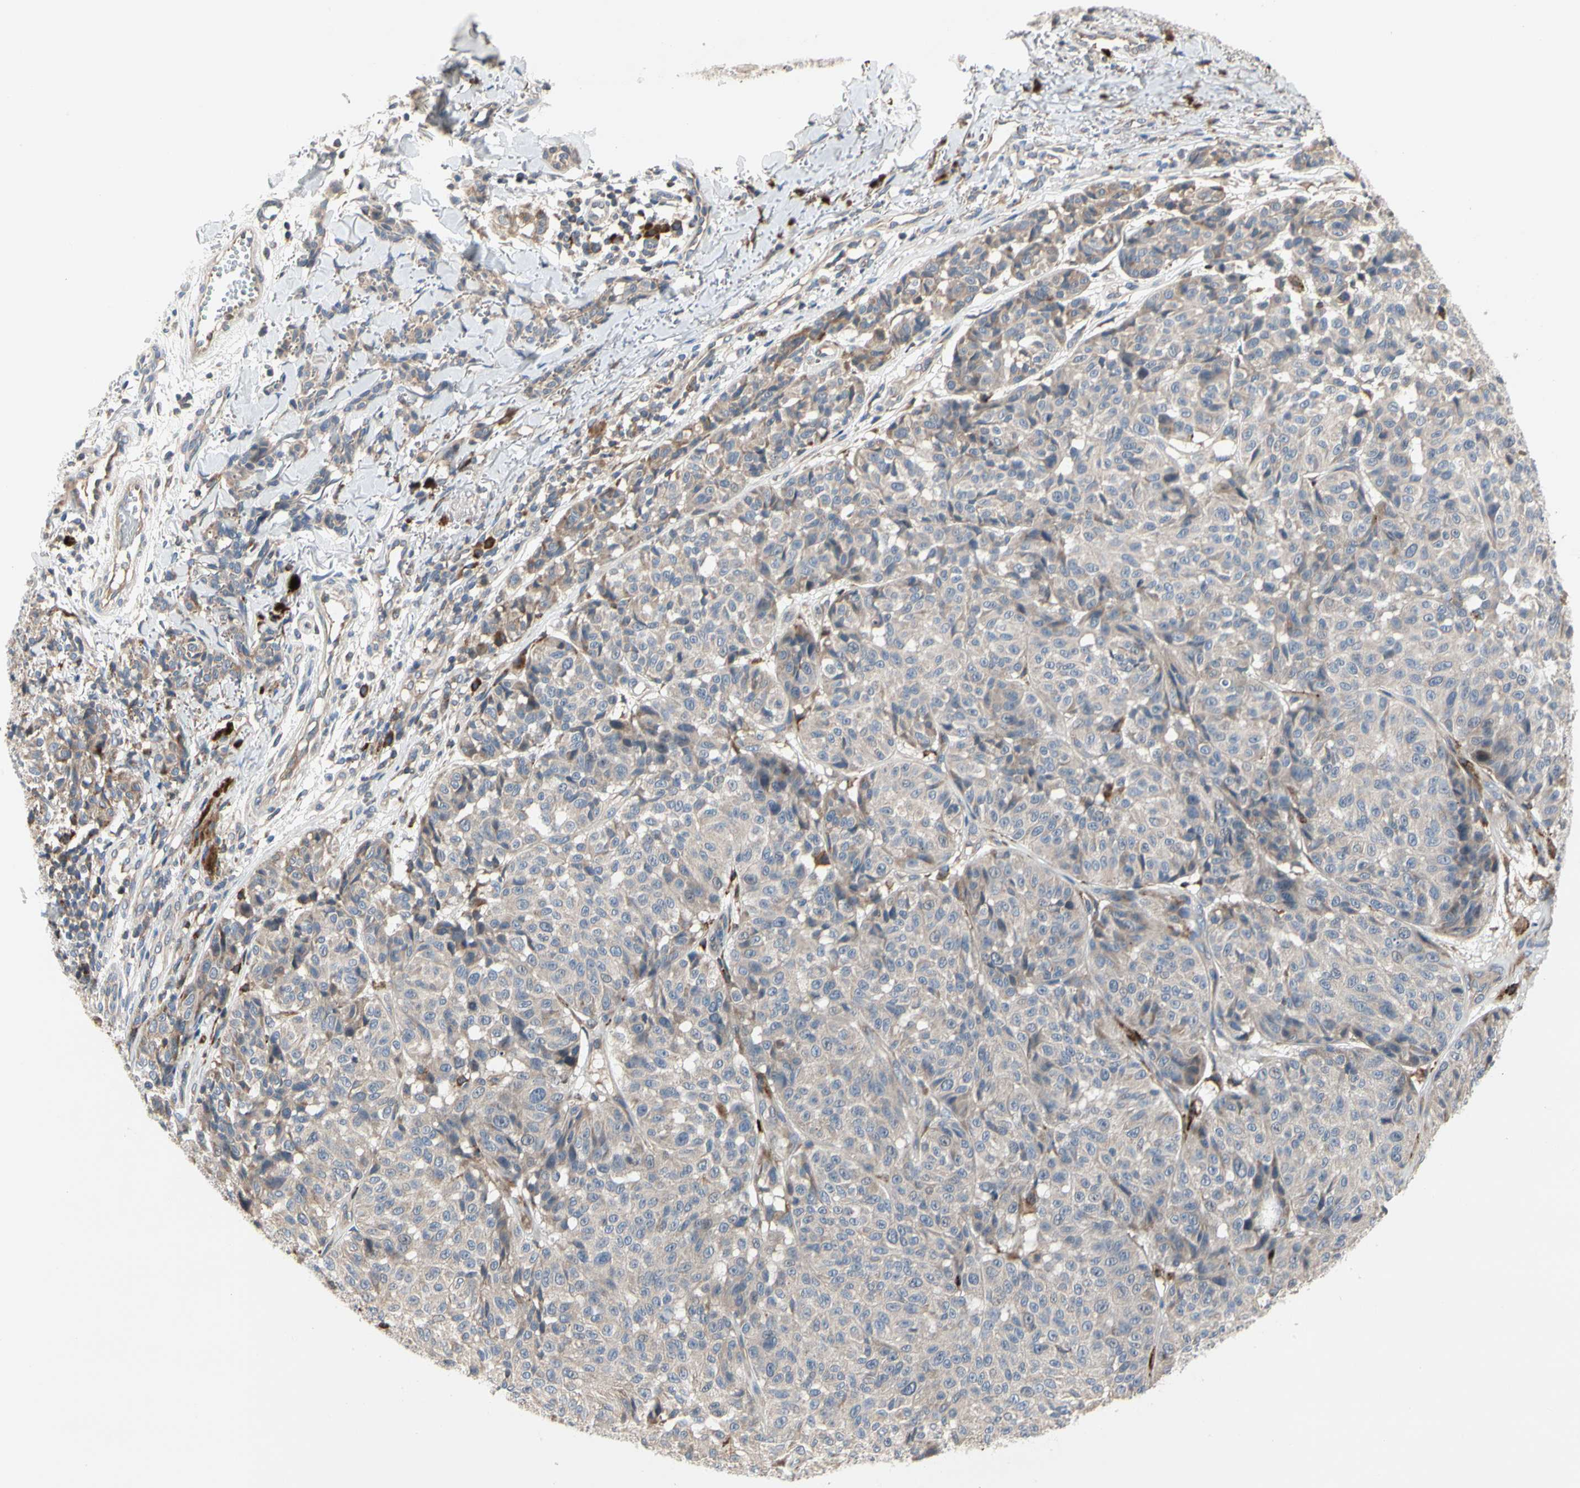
{"staining": {"intensity": "weak", "quantity": ">75%", "location": "cytoplasmic/membranous"}, "tissue": "melanoma", "cell_type": "Tumor cells", "image_type": "cancer", "snomed": [{"axis": "morphology", "description": "Malignant melanoma, NOS"}, {"axis": "topography", "description": "Skin"}], "caption": "Malignant melanoma was stained to show a protein in brown. There is low levels of weak cytoplasmic/membranous staining in about >75% of tumor cells.", "gene": "MMEL1", "patient": {"sex": "female", "age": 46}}